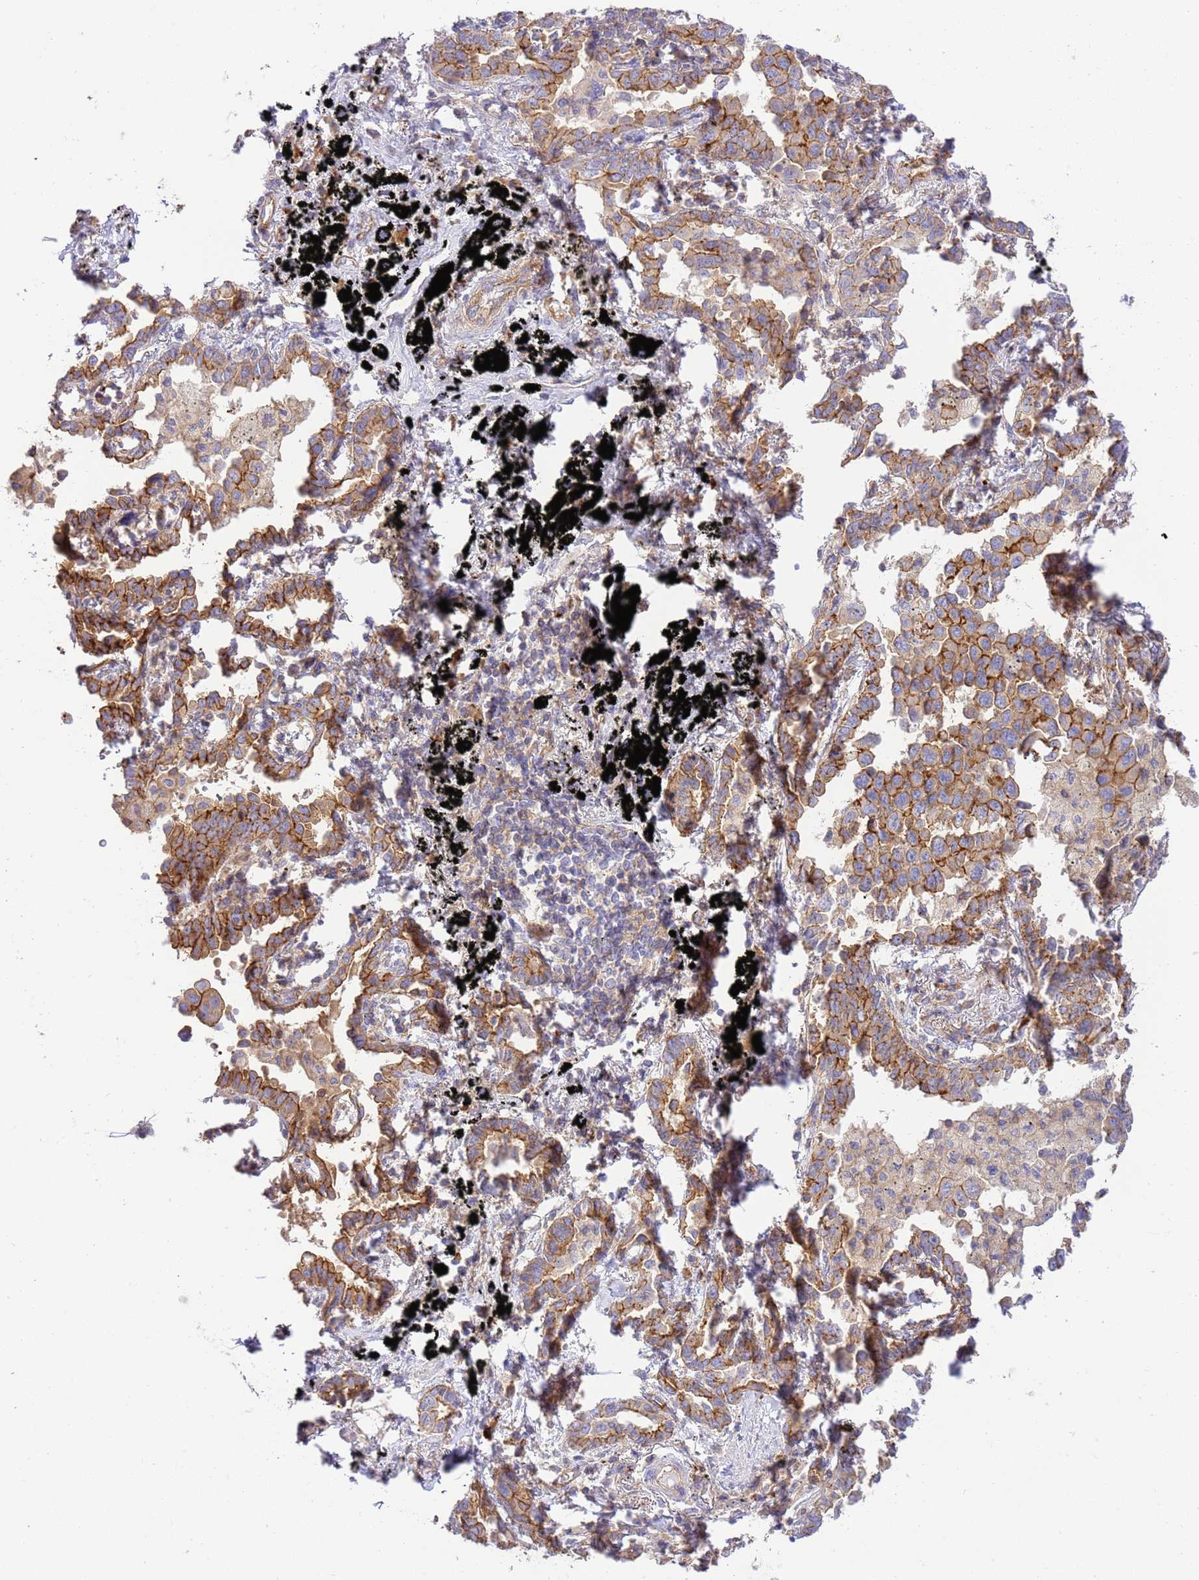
{"staining": {"intensity": "moderate", "quantity": ">75%", "location": "cytoplasmic/membranous"}, "tissue": "lung cancer", "cell_type": "Tumor cells", "image_type": "cancer", "snomed": [{"axis": "morphology", "description": "Adenocarcinoma, NOS"}, {"axis": "topography", "description": "Lung"}], "caption": "Lung cancer was stained to show a protein in brown. There is medium levels of moderate cytoplasmic/membranous staining in about >75% of tumor cells. Immunohistochemistry stains the protein in brown and the nuclei are stained blue.", "gene": "EFCAB8", "patient": {"sex": "male", "age": 67}}